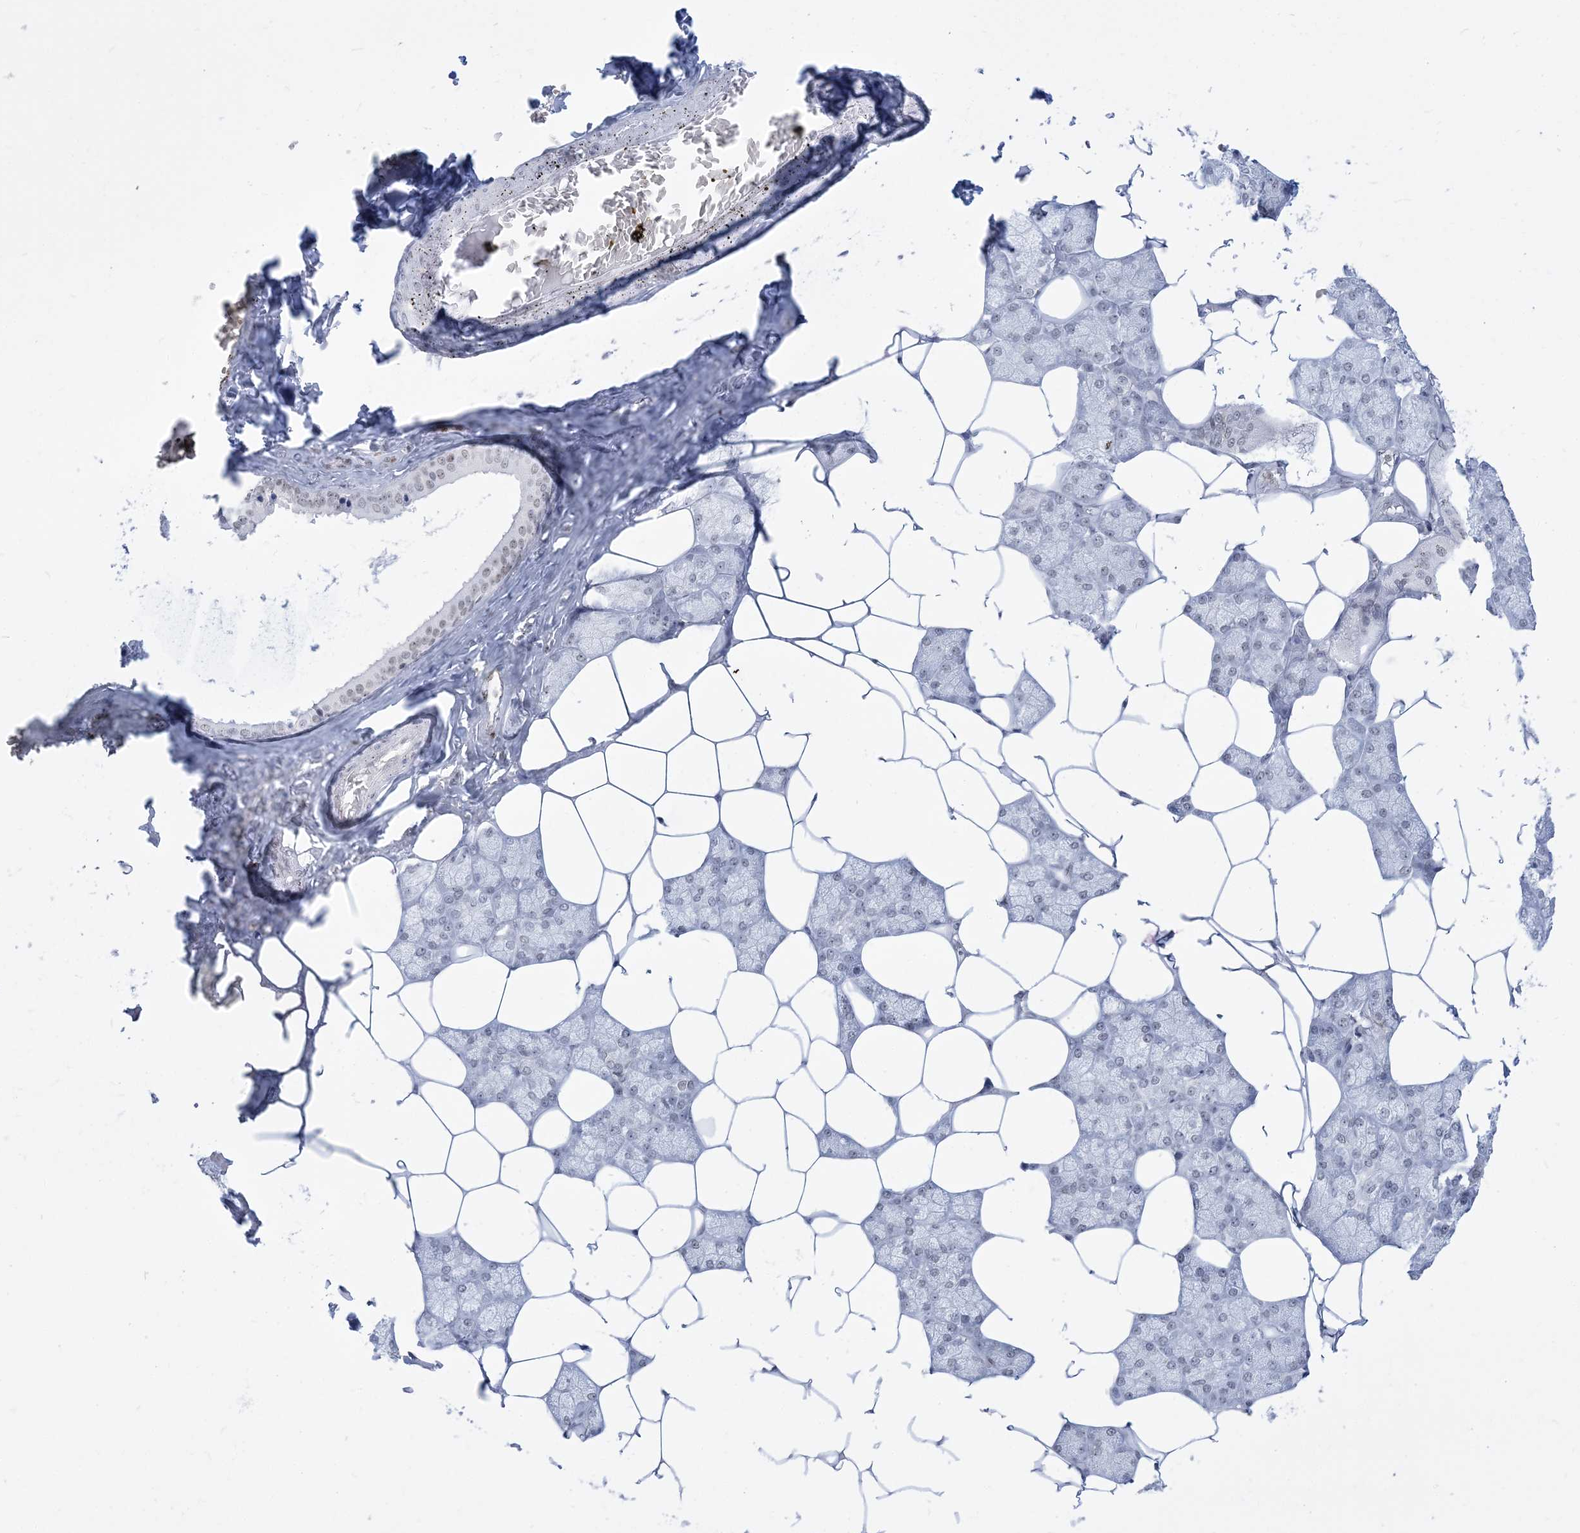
{"staining": {"intensity": "weak", "quantity": "25%-75%", "location": "nuclear"}, "tissue": "salivary gland", "cell_type": "Glandular cells", "image_type": "normal", "snomed": [{"axis": "morphology", "description": "Normal tissue, NOS"}, {"axis": "topography", "description": "Salivary gland"}], "caption": "Immunohistochemistry (IHC) image of unremarkable salivary gland: salivary gland stained using immunohistochemistry exhibits low levels of weak protein expression localized specifically in the nuclear of glandular cells, appearing as a nuclear brown color.", "gene": "DDX21", "patient": {"sex": "male", "age": 62}}